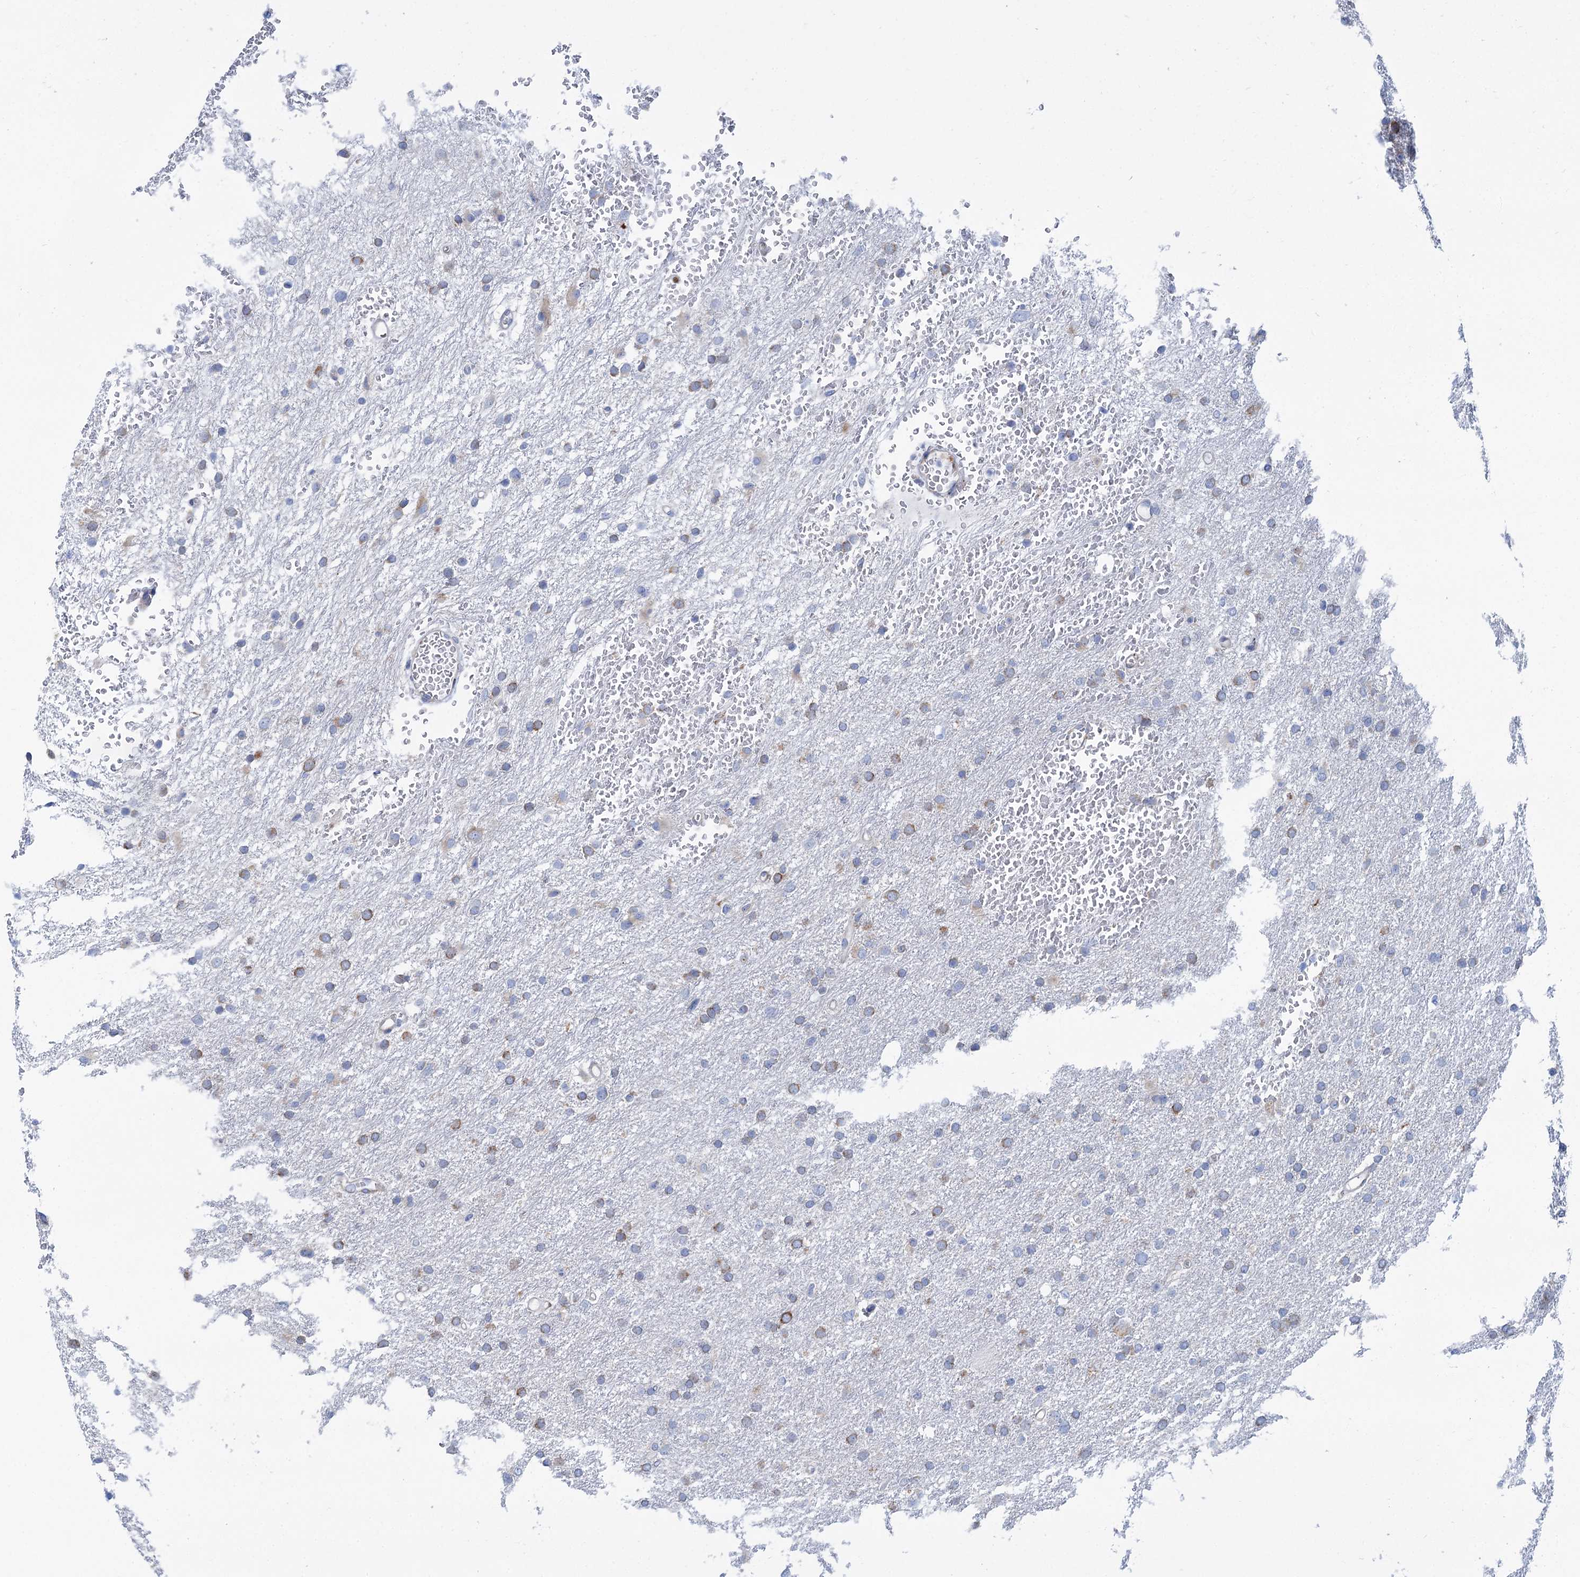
{"staining": {"intensity": "moderate", "quantity": "<25%", "location": "cytoplasmic/membranous"}, "tissue": "glioma", "cell_type": "Tumor cells", "image_type": "cancer", "snomed": [{"axis": "morphology", "description": "Glioma, malignant, High grade"}, {"axis": "topography", "description": "Cerebral cortex"}], "caption": "Protein staining of glioma tissue shows moderate cytoplasmic/membranous positivity in approximately <25% of tumor cells. Nuclei are stained in blue.", "gene": "SHE", "patient": {"sex": "female", "age": 36}}